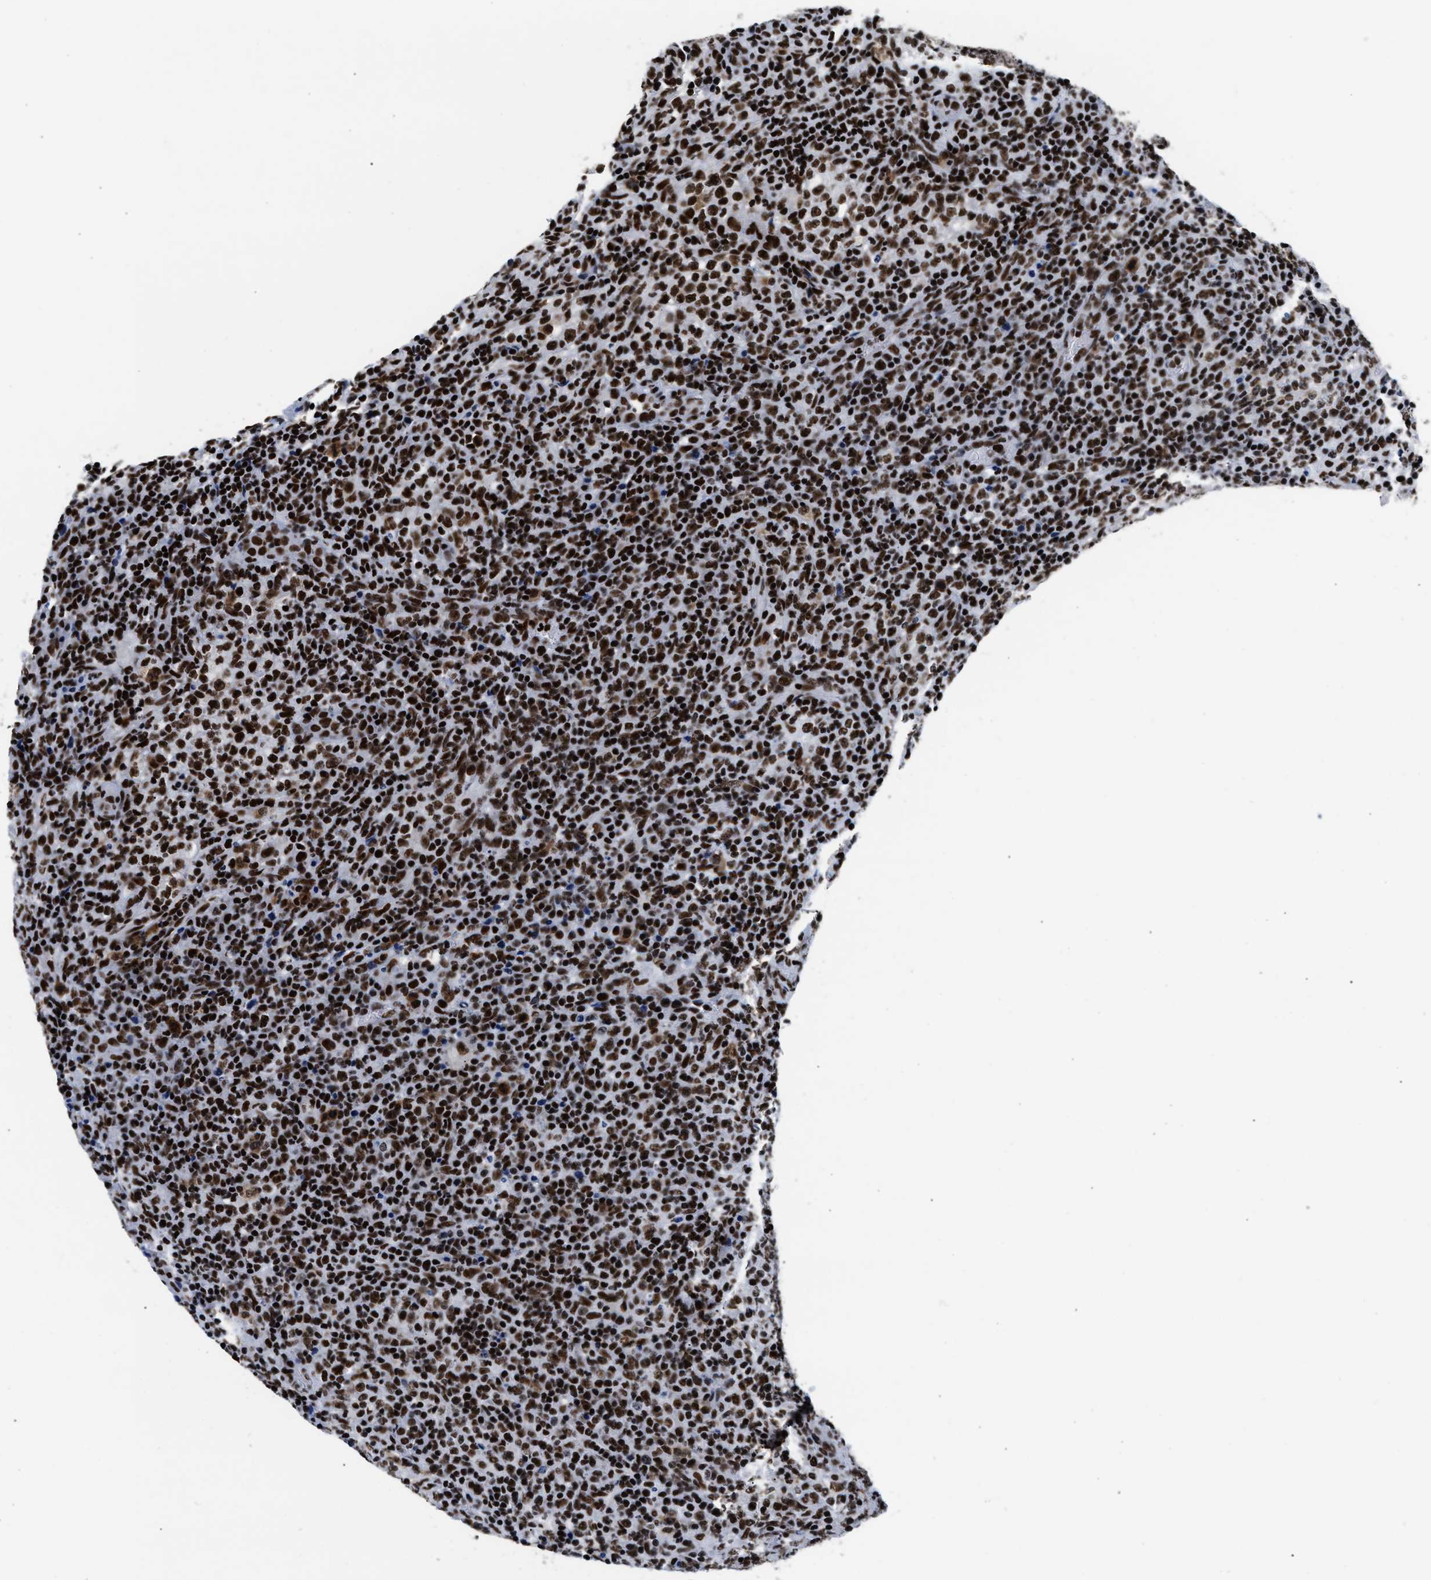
{"staining": {"intensity": "strong", "quantity": ">75%", "location": "nuclear"}, "tissue": "lymphoma", "cell_type": "Tumor cells", "image_type": "cancer", "snomed": [{"axis": "morphology", "description": "Malignant lymphoma, non-Hodgkin's type, High grade"}, {"axis": "topography", "description": "Lymph node"}], "caption": "DAB (3,3'-diaminobenzidine) immunohistochemical staining of human lymphoma exhibits strong nuclear protein positivity in approximately >75% of tumor cells. (brown staining indicates protein expression, while blue staining denotes nuclei).", "gene": "RAD21", "patient": {"sex": "female", "age": 76}}